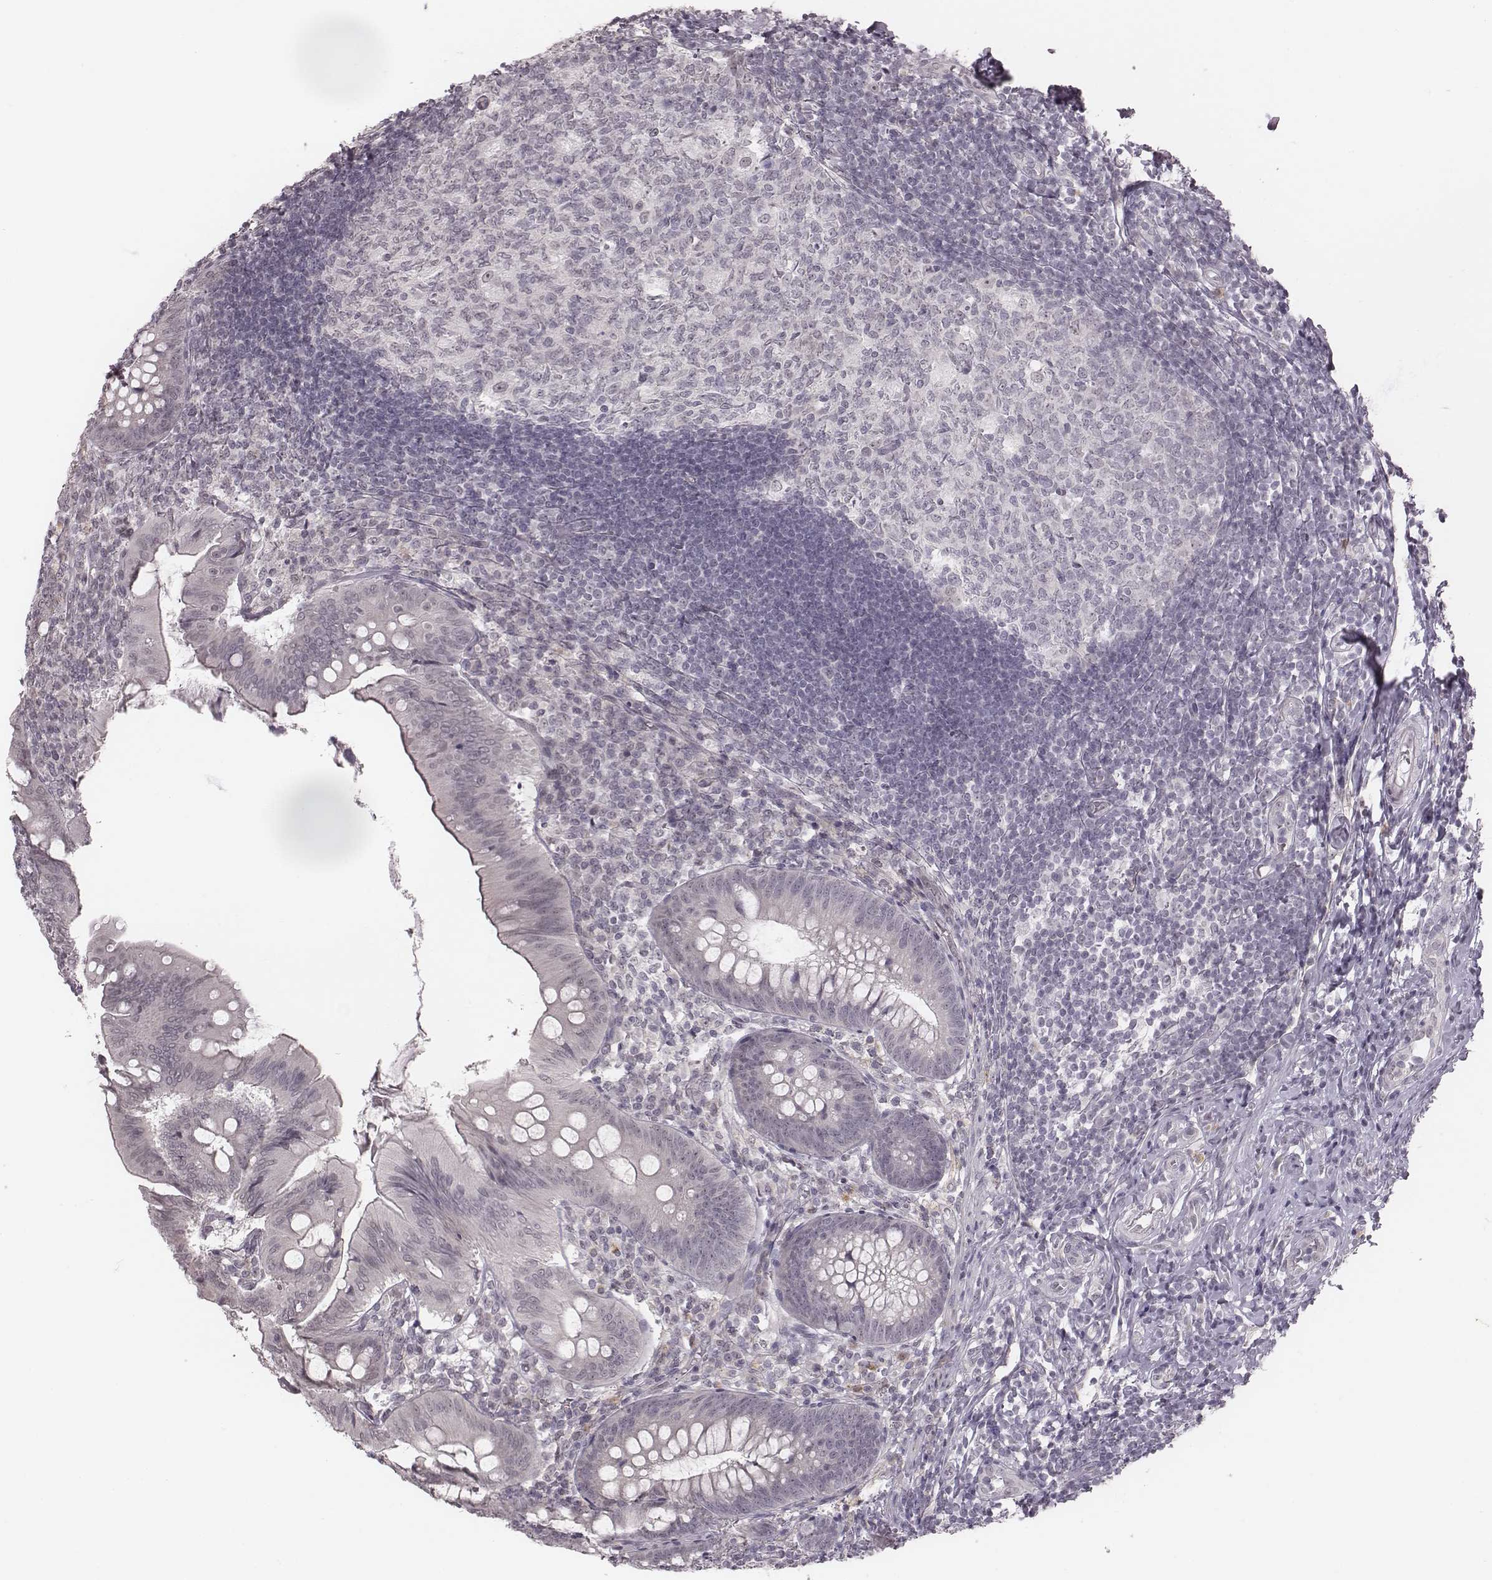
{"staining": {"intensity": "negative", "quantity": "none", "location": "none"}, "tissue": "appendix", "cell_type": "Glandular cells", "image_type": "normal", "snomed": [{"axis": "morphology", "description": "Normal tissue, NOS"}, {"axis": "morphology", "description": "Inflammation, NOS"}, {"axis": "topography", "description": "Appendix"}], "caption": "IHC of unremarkable human appendix displays no staining in glandular cells.", "gene": "RPGRIP1", "patient": {"sex": "male", "age": 16}}